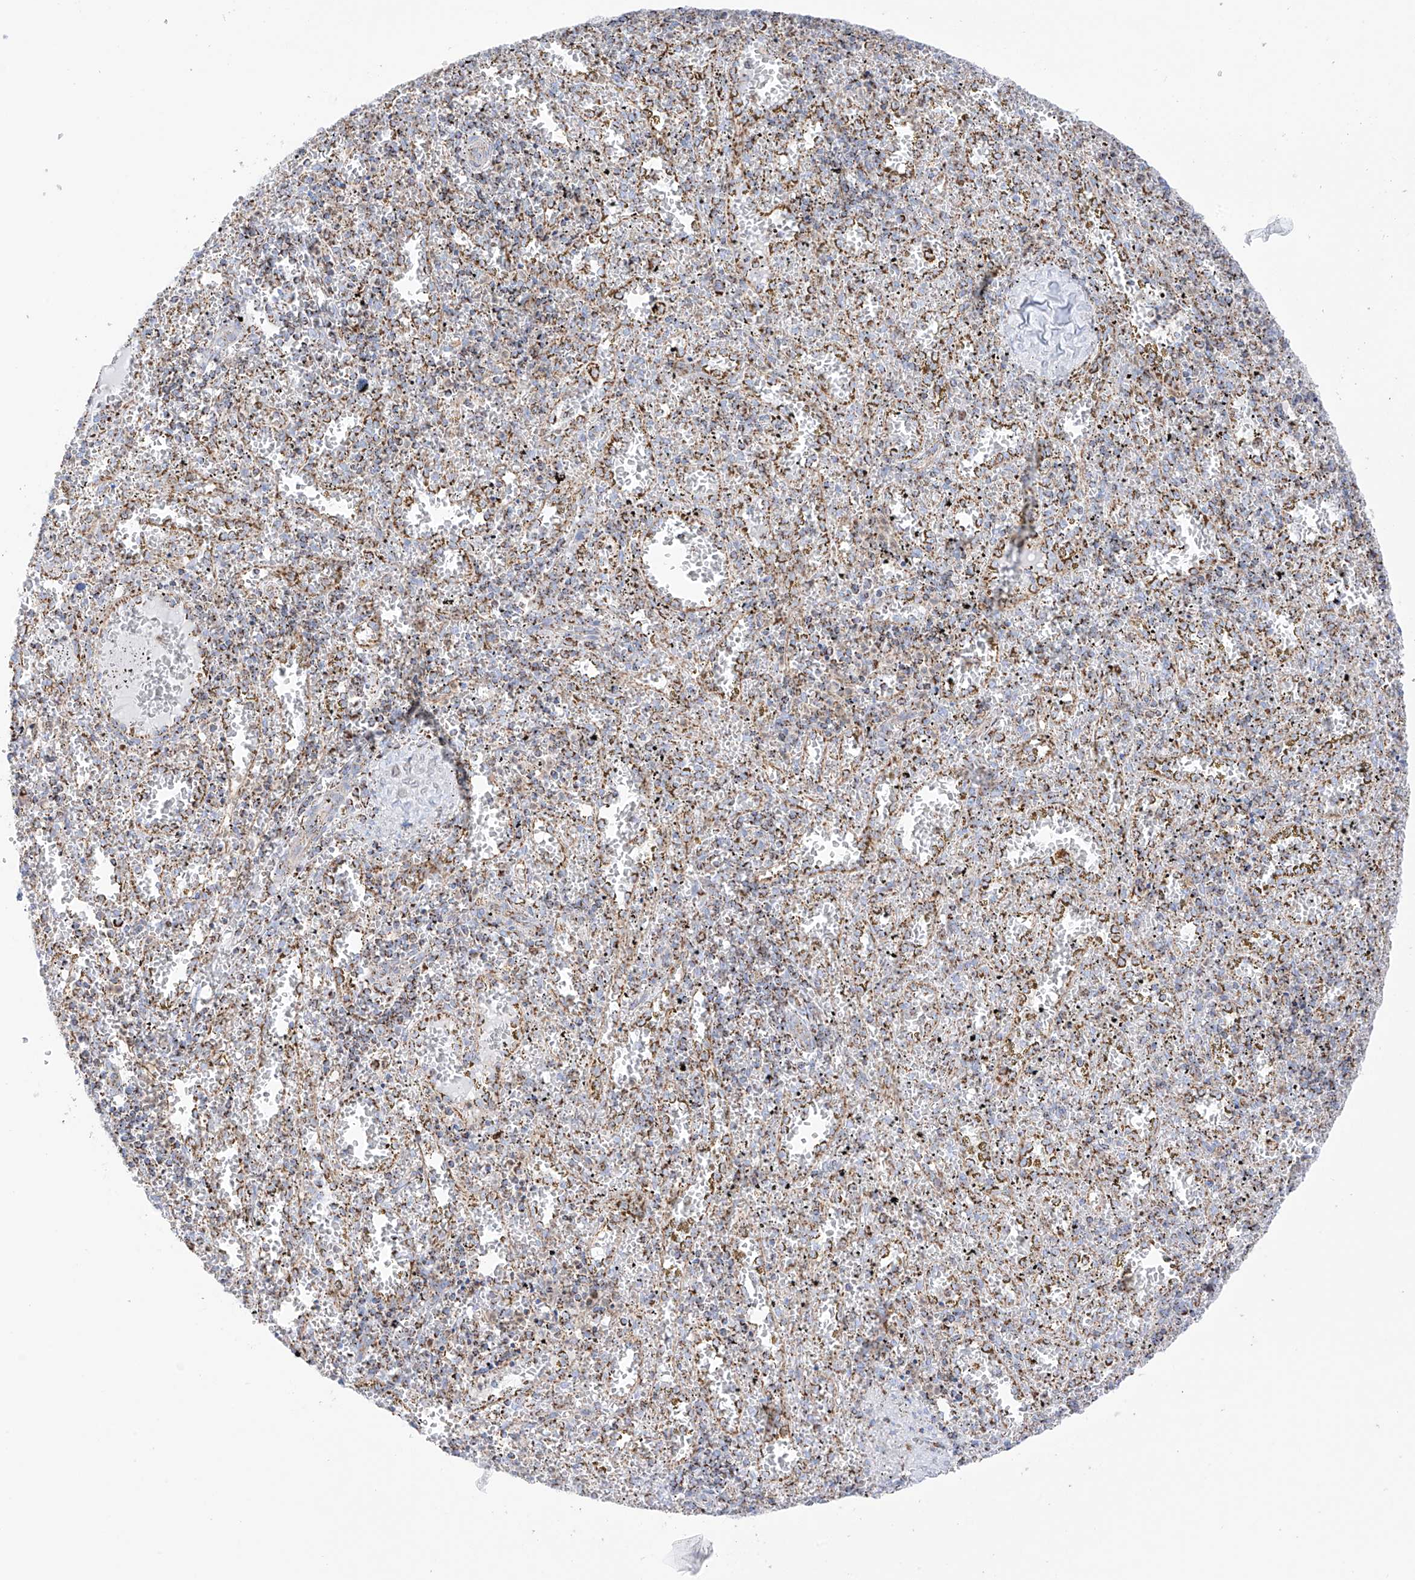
{"staining": {"intensity": "moderate", "quantity": ">75%", "location": "cytoplasmic/membranous"}, "tissue": "spleen", "cell_type": "Cells in red pulp", "image_type": "normal", "snomed": [{"axis": "morphology", "description": "Normal tissue, NOS"}, {"axis": "topography", "description": "Spleen"}], "caption": "Unremarkable spleen reveals moderate cytoplasmic/membranous positivity in about >75% of cells in red pulp (brown staining indicates protein expression, while blue staining denotes nuclei)..", "gene": "XKR3", "patient": {"sex": "male", "age": 11}}